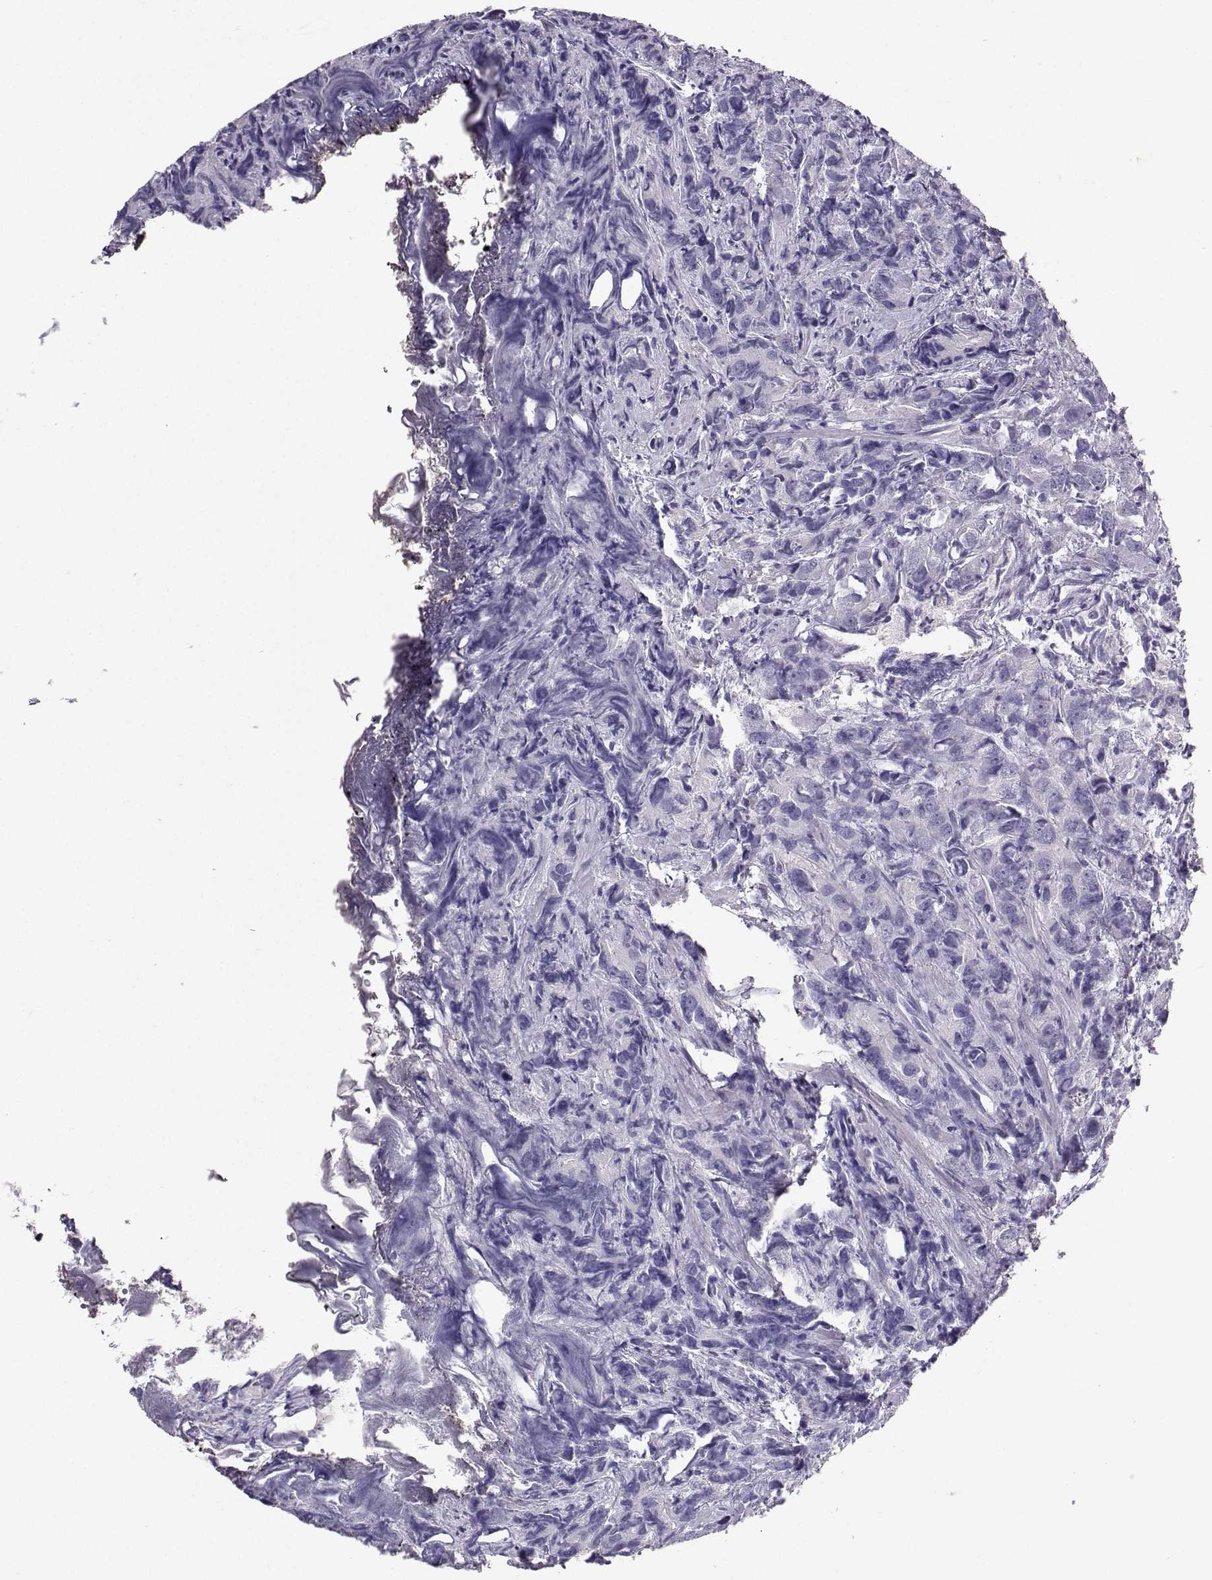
{"staining": {"intensity": "negative", "quantity": "none", "location": "none"}, "tissue": "prostate cancer", "cell_type": "Tumor cells", "image_type": "cancer", "snomed": [{"axis": "morphology", "description": "Adenocarcinoma, High grade"}, {"axis": "topography", "description": "Prostate"}], "caption": "Immunohistochemical staining of prostate high-grade adenocarcinoma displays no significant expression in tumor cells.", "gene": "CARTPT", "patient": {"sex": "male", "age": 90}}